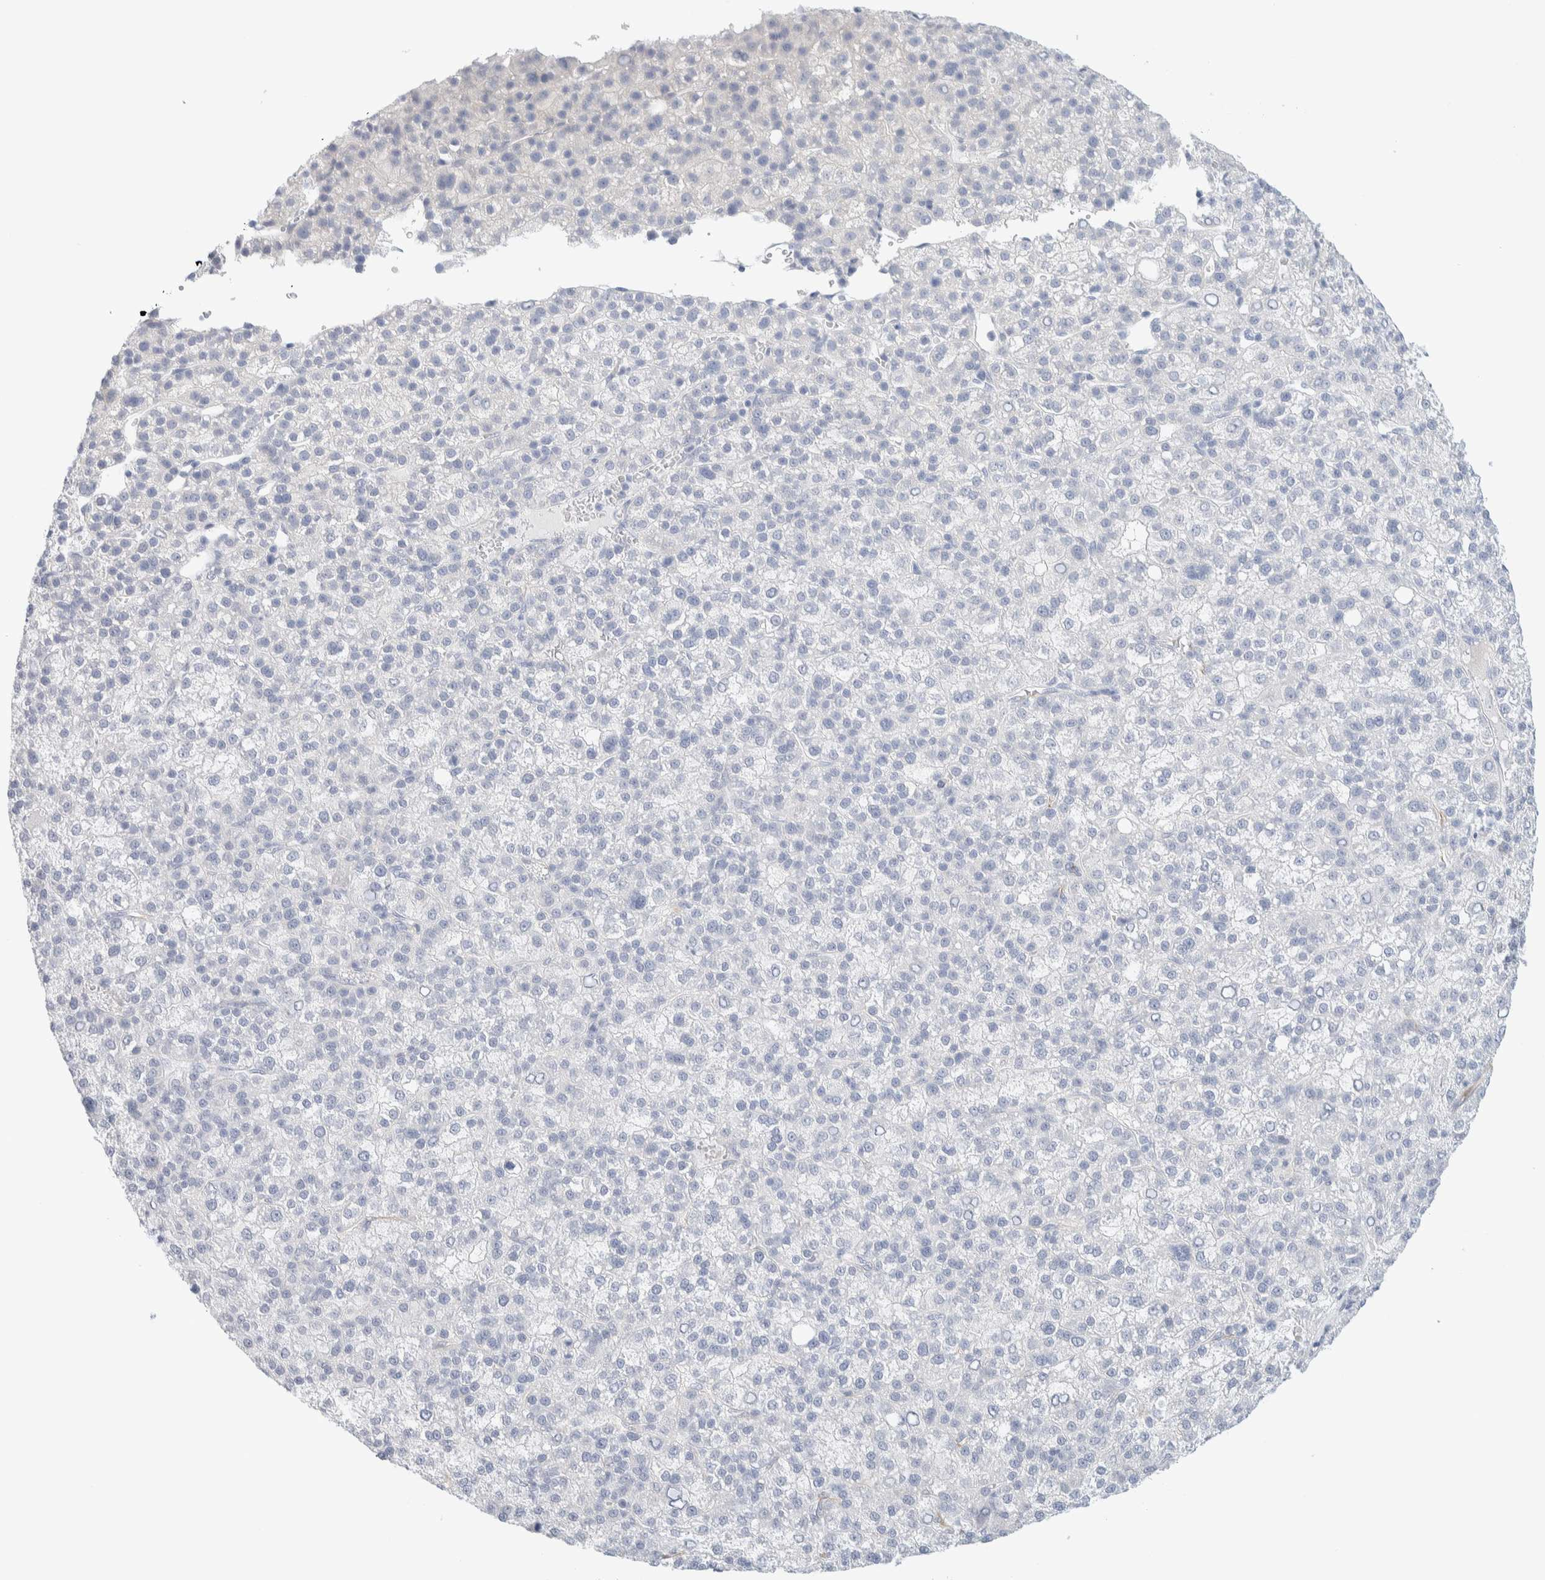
{"staining": {"intensity": "negative", "quantity": "none", "location": "none"}, "tissue": "liver cancer", "cell_type": "Tumor cells", "image_type": "cancer", "snomed": [{"axis": "morphology", "description": "Carcinoma, Hepatocellular, NOS"}, {"axis": "topography", "description": "Liver"}], "caption": "The immunohistochemistry image has no significant positivity in tumor cells of liver cancer tissue.", "gene": "ATCAY", "patient": {"sex": "female", "age": 58}}